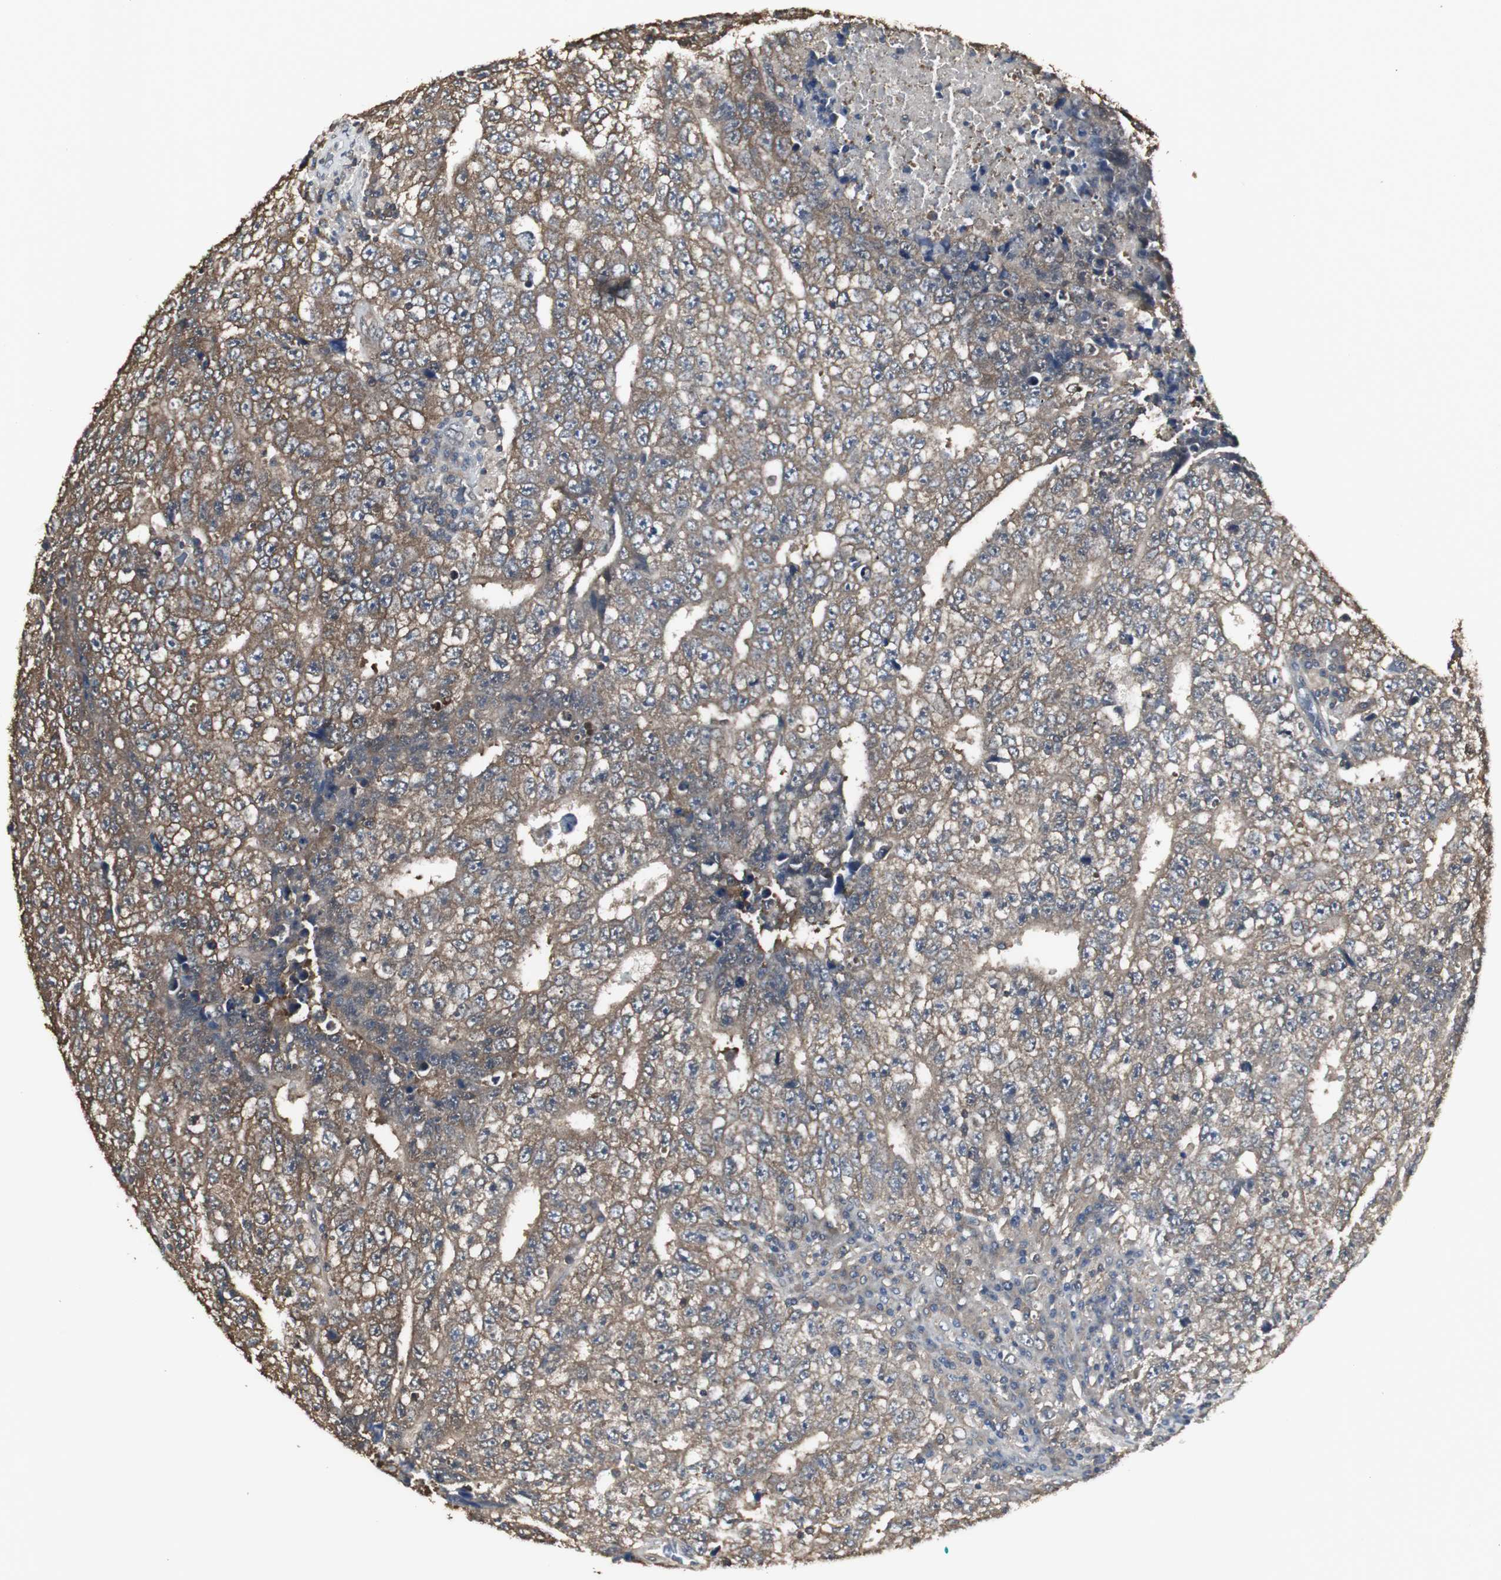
{"staining": {"intensity": "moderate", "quantity": ">75%", "location": "cytoplasmic/membranous"}, "tissue": "testis cancer", "cell_type": "Tumor cells", "image_type": "cancer", "snomed": [{"axis": "morphology", "description": "Necrosis, NOS"}, {"axis": "morphology", "description": "Carcinoma, Embryonal, NOS"}, {"axis": "topography", "description": "Testis"}], "caption": "Immunohistochemical staining of testis cancer exhibits medium levels of moderate cytoplasmic/membranous staining in approximately >75% of tumor cells. Nuclei are stained in blue.", "gene": "HPRT1", "patient": {"sex": "male", "age": 19}}